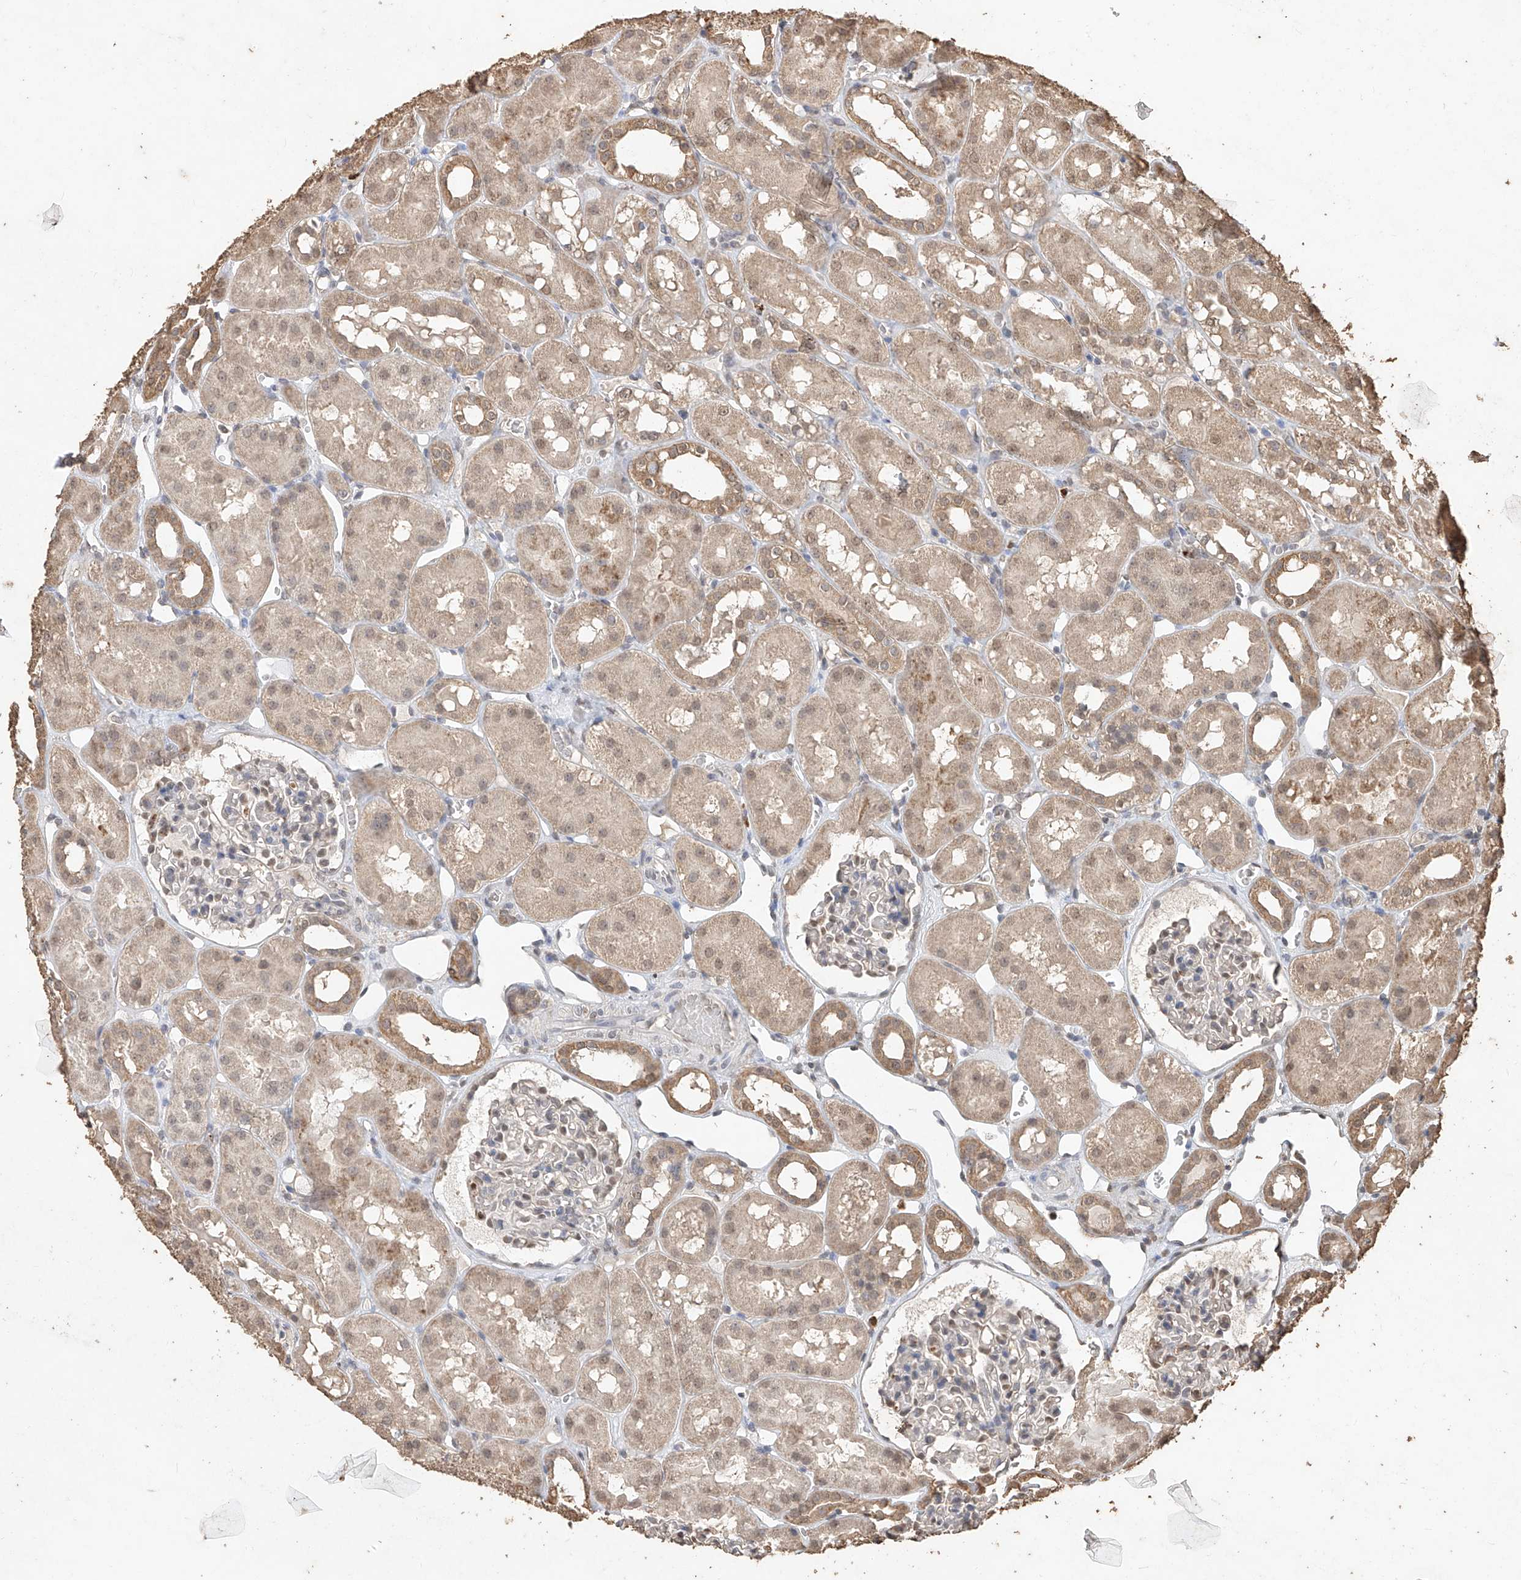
{"staining": {"intensity": "weak", "quantity": "25%-75%", "location": "cytoplasmic/membranous,nuclear"}, "tissue": "kidney", "cell_type": "Cells in glomeruli", "image_type": "normal", "snomed": [{"axis": "morphology", "description": "Normal tissue, NOS"}, {"axis": "topography", "description": "Kidney"}], "caption": "DAB (3,3'-diaminobenzidine) immunohistochemical staining of benign kidney demonstrates weak cytoplasmic/membranous,nuclear protein staining in approximately 25%-75% of cells in glomeruli.", "gene": "ELOVL1", "patient": {"sex": "male", "age": 16}}